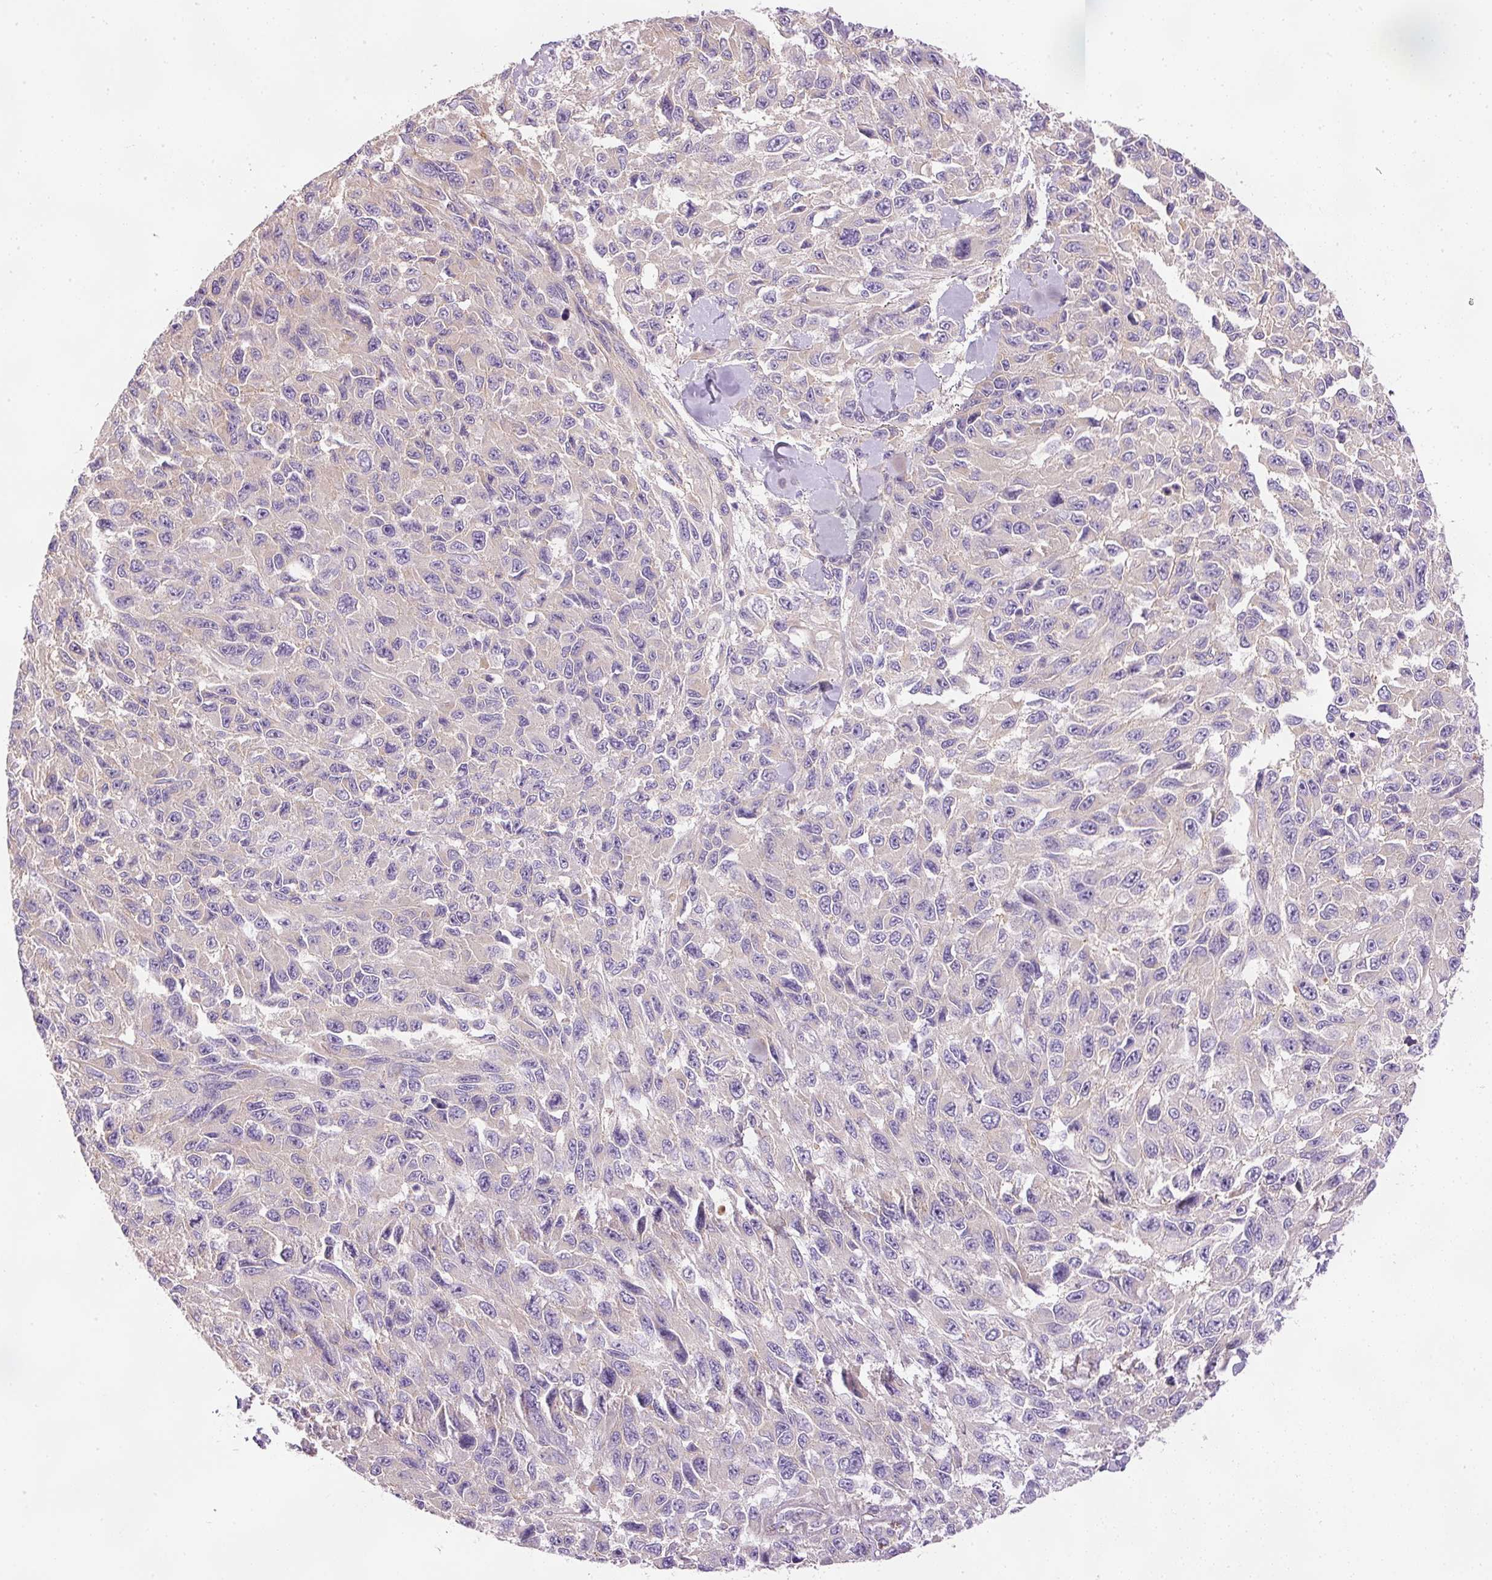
{"staining": {"intensity": "negative", "quantity": "none", "location": "none"}, "tissue": "melanoma", "cell_type": "Tumor cells", "image_type": "cancer", "snomed": [{"axis": "morphology", "description": "Malignant melanoma, NOS"}, {"axis": "topography", "description": "Skin"}], "caption": "A high-resolution photomicrograph shows immunohistochemistry (IHC) staining of melanoma, which reveals no significant positivity in tumor cells.", "gene": "KPNA5", "patient": {"sex": "female", "age": 96}}